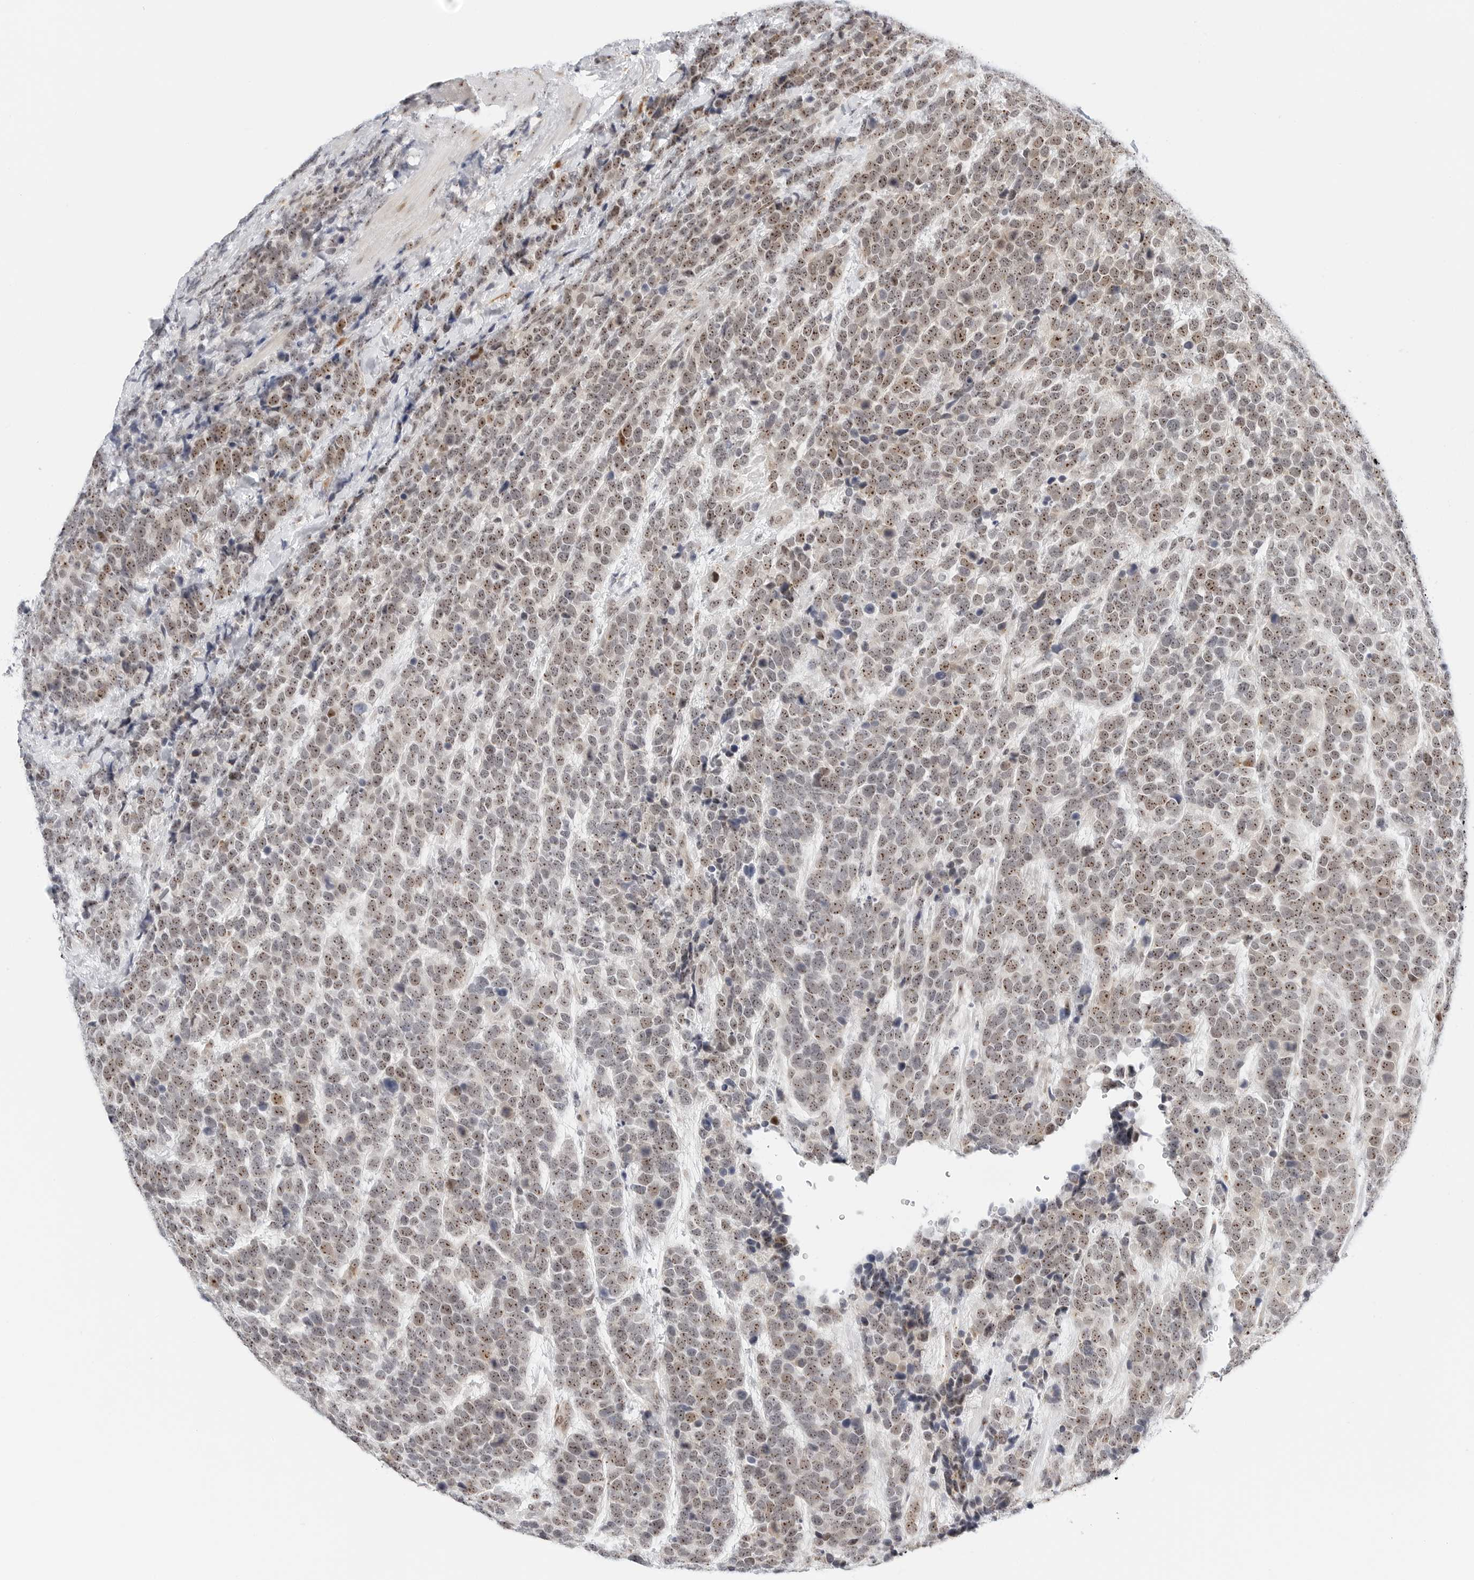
{"staining": {"intensity": "moderate", "quantity": ">75%", "location": "nuclear"}, "tissue": "urothelial cancer", "cell_type": "Tumor cells", "image_type": "cancer", "snomed": [{"axis": "morphology", "description": "Urothelial carcinoma, High grade"}, {"axis": "topography", "description": "Urinary bladder"}], "caption": "The image reveals staining of high-grade urothelial carcinoma, revealing moderate nuclear protein staining (brown color) within tumor cells. The staining was performed using DAB to visualize the protein expression in brown, while the nuclei were stained in blue with hematoxylin (Magnification: 20x).", "gene": "RIMKLA", "patient": {"sex": "female", "age": 82}}